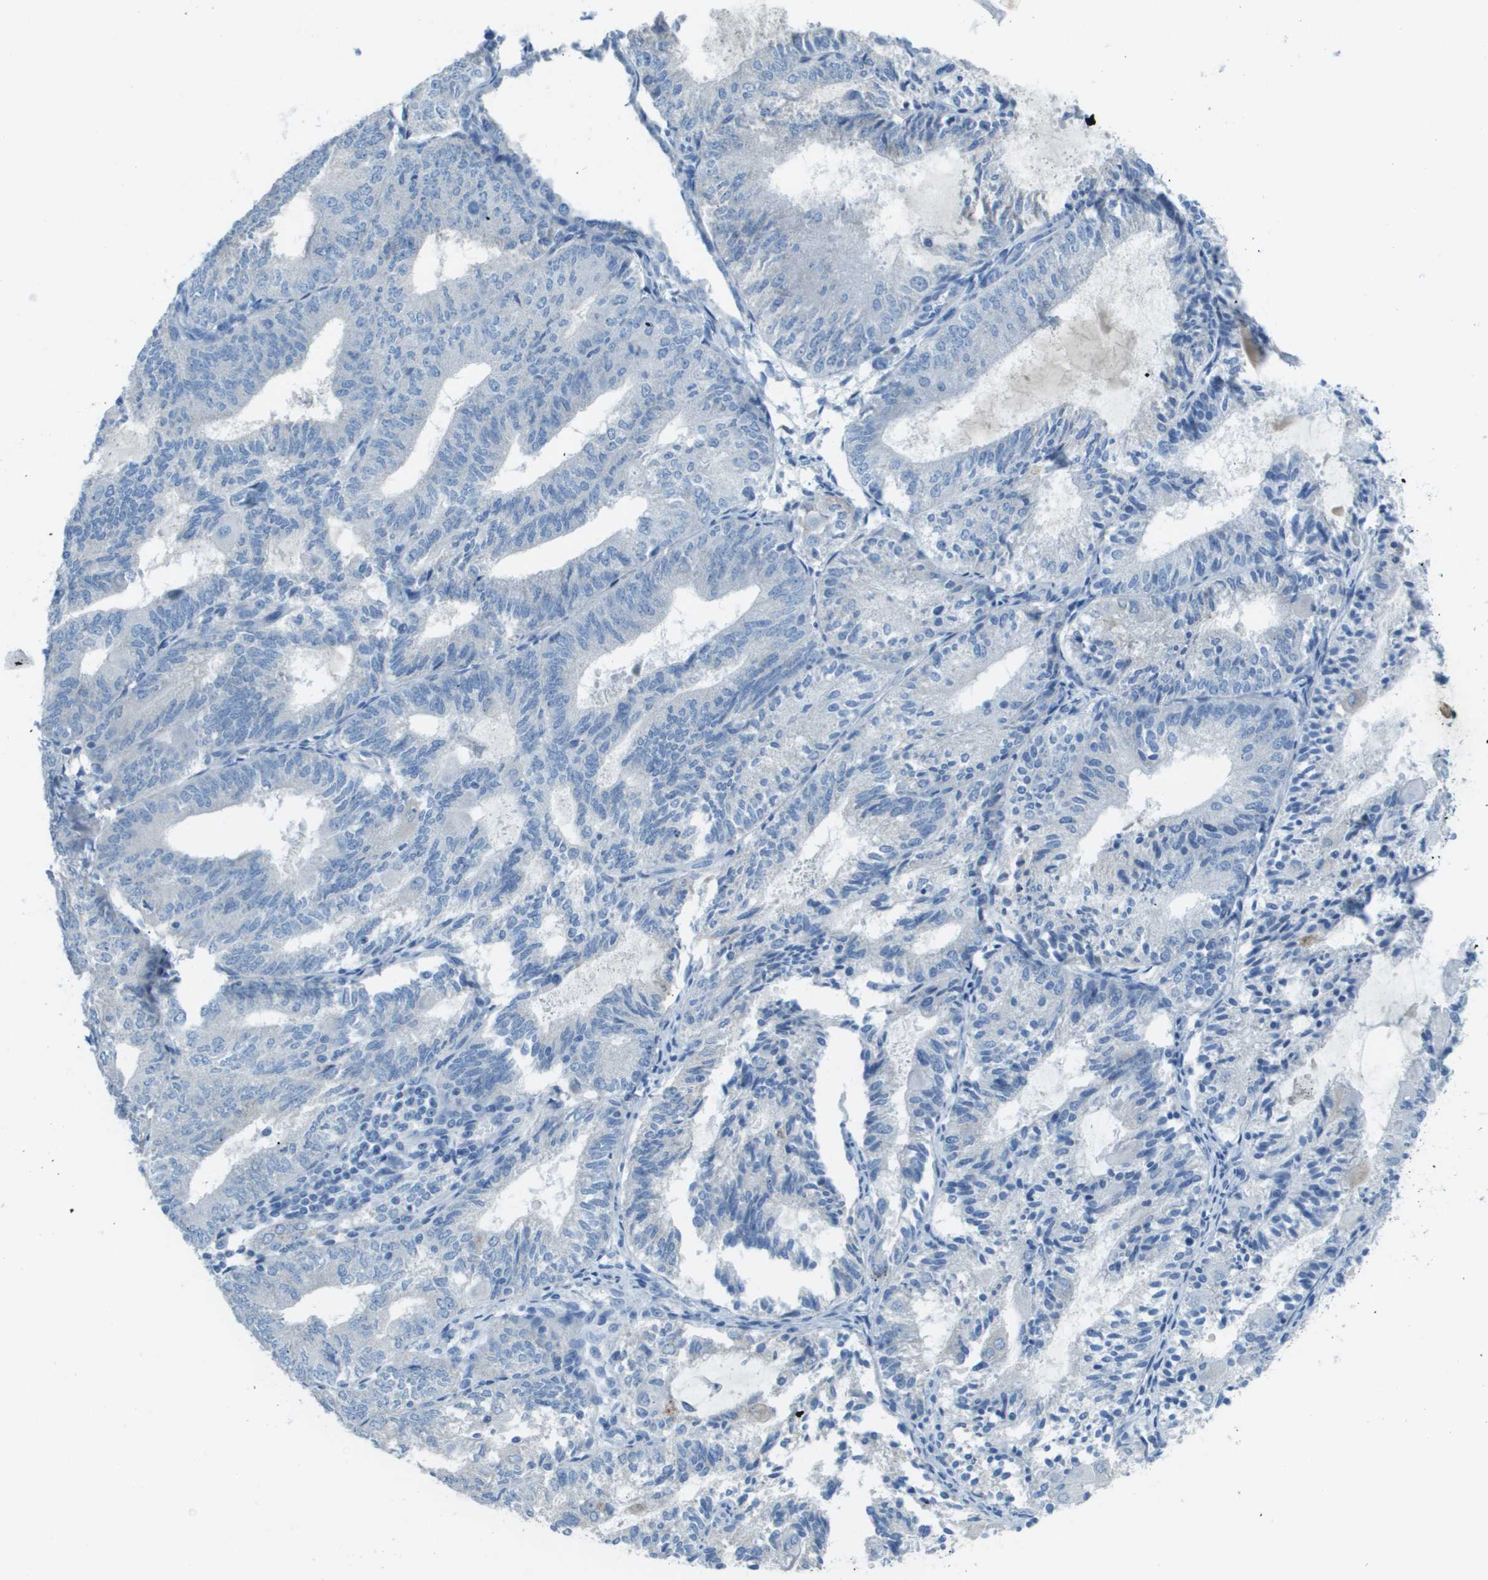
{"staining": {"intensity": "negative", "quantity": "none", "location": "none"}, "tissue": "endometrial cancer", "cell_type": "Tumor cells", "image_type": "cancer", "snomed": [{"axis": "morphology", "description": "Adenocarcinoma, NOS"}, {"axis": "topography", "description": "Endometrium"}], "caption": "Endometrial cancer was stained to show a protein in brown. There is no significant positivity in tumor cells. (Stains: DAB (3,3'-diaminobenzidine) immunohistochemistry (IHC) with hematoxylin counter stain, Microscopy: brightfield microscopy at high magnification).", "gene": "PTGDR2", "patient": {"sex": "female", "age": 81}}